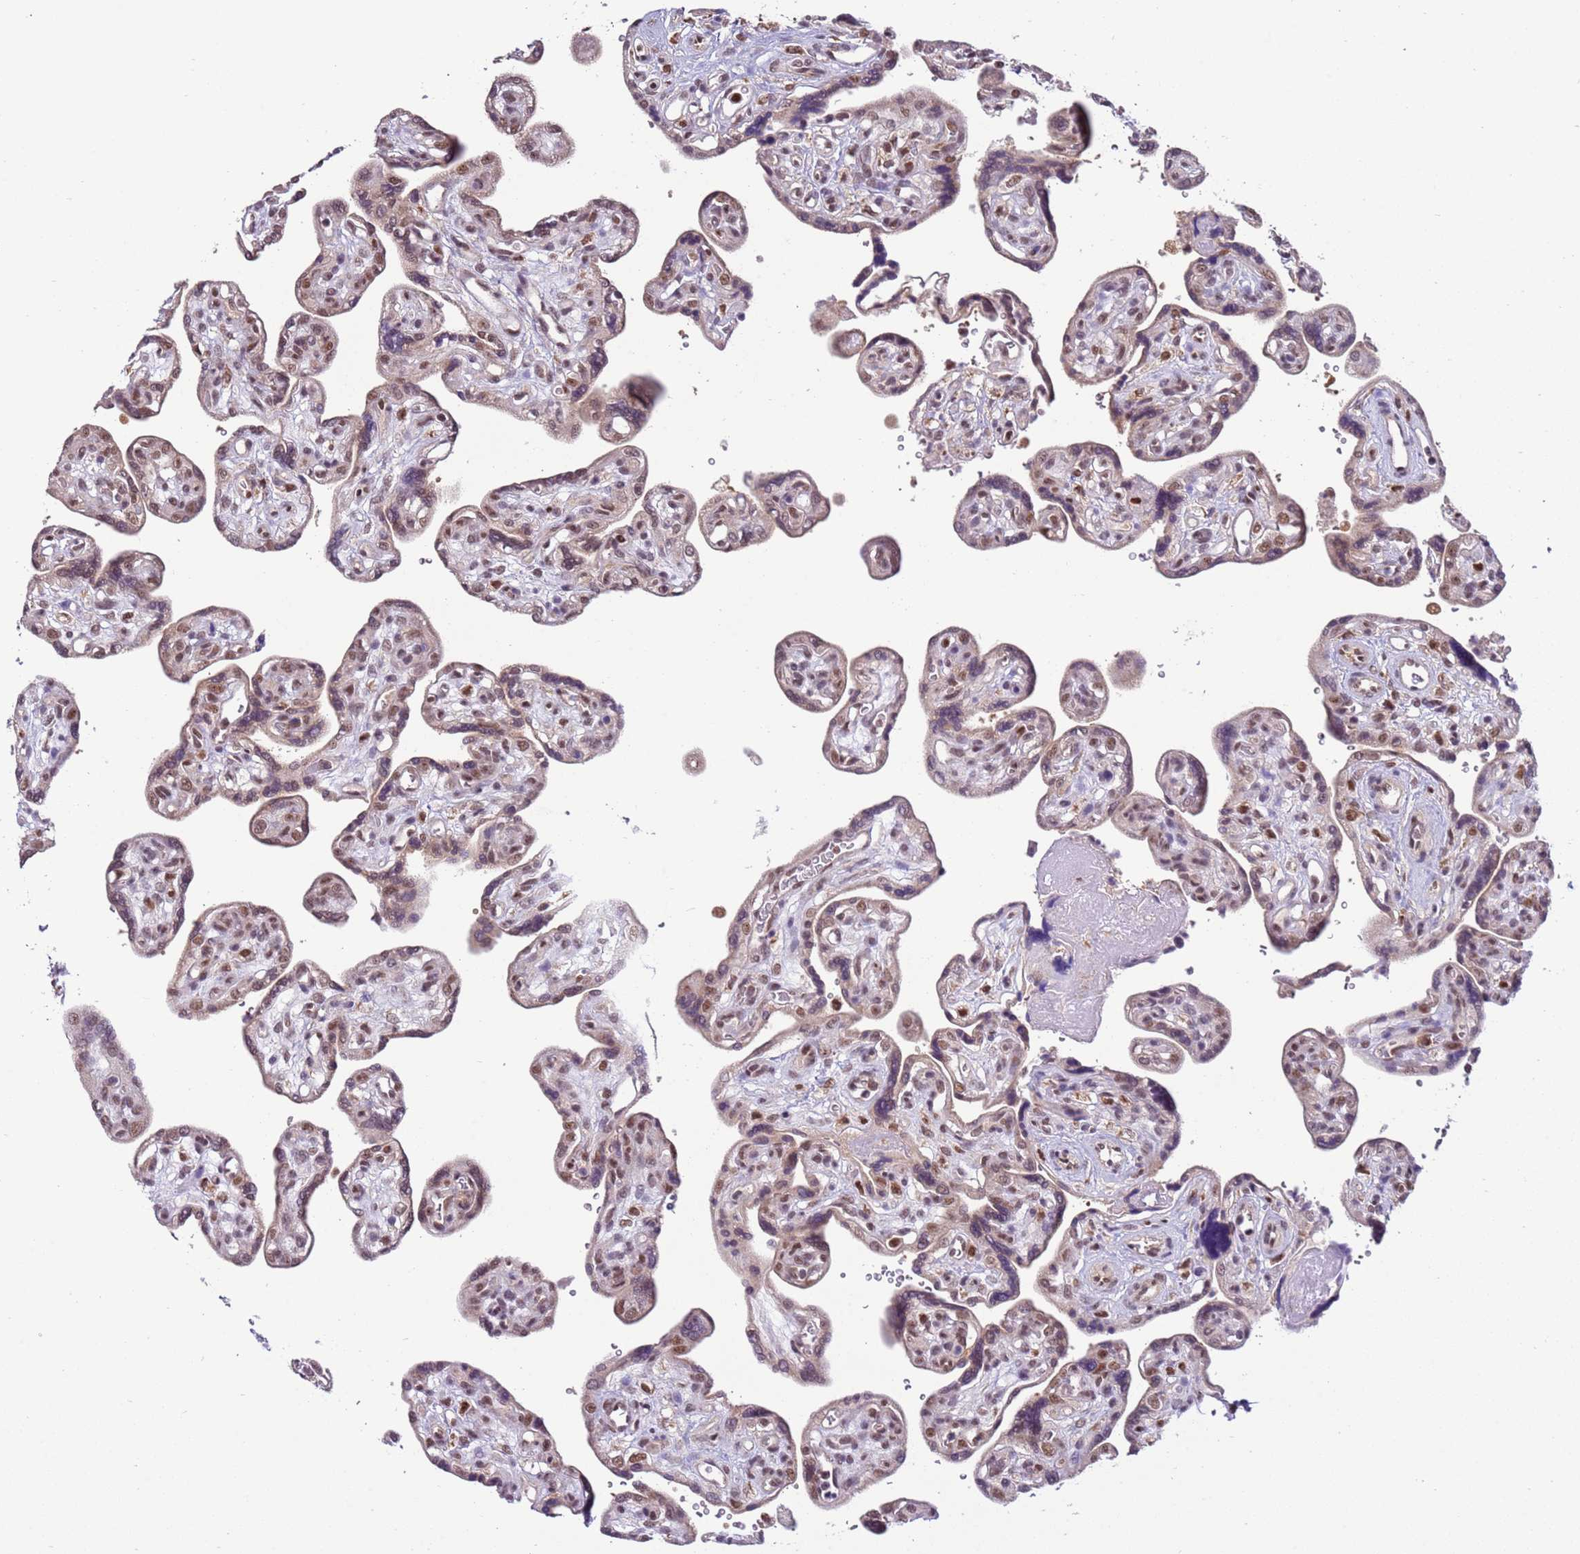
{"staining": {"intensity": "moderate", "quantity": ">75%", "location": "nuclear"}, "tissue": "placenta", "cell_type": "Trophoblastic cells", "image_type": "normal", "snomed": [{"axis": "morphology", "description": "Normal tissue, NOS"}, {"axis": "topography", "description": "Placenta"}], "caption": "Protein staining by immunohistochemistry (IHC) exhibits moderate nuclear positivity in approximately >75% of trophoblastic cells in benign placenta.", "gene": "PRPF6", "patient": {"sex": "female", "age": 39}}